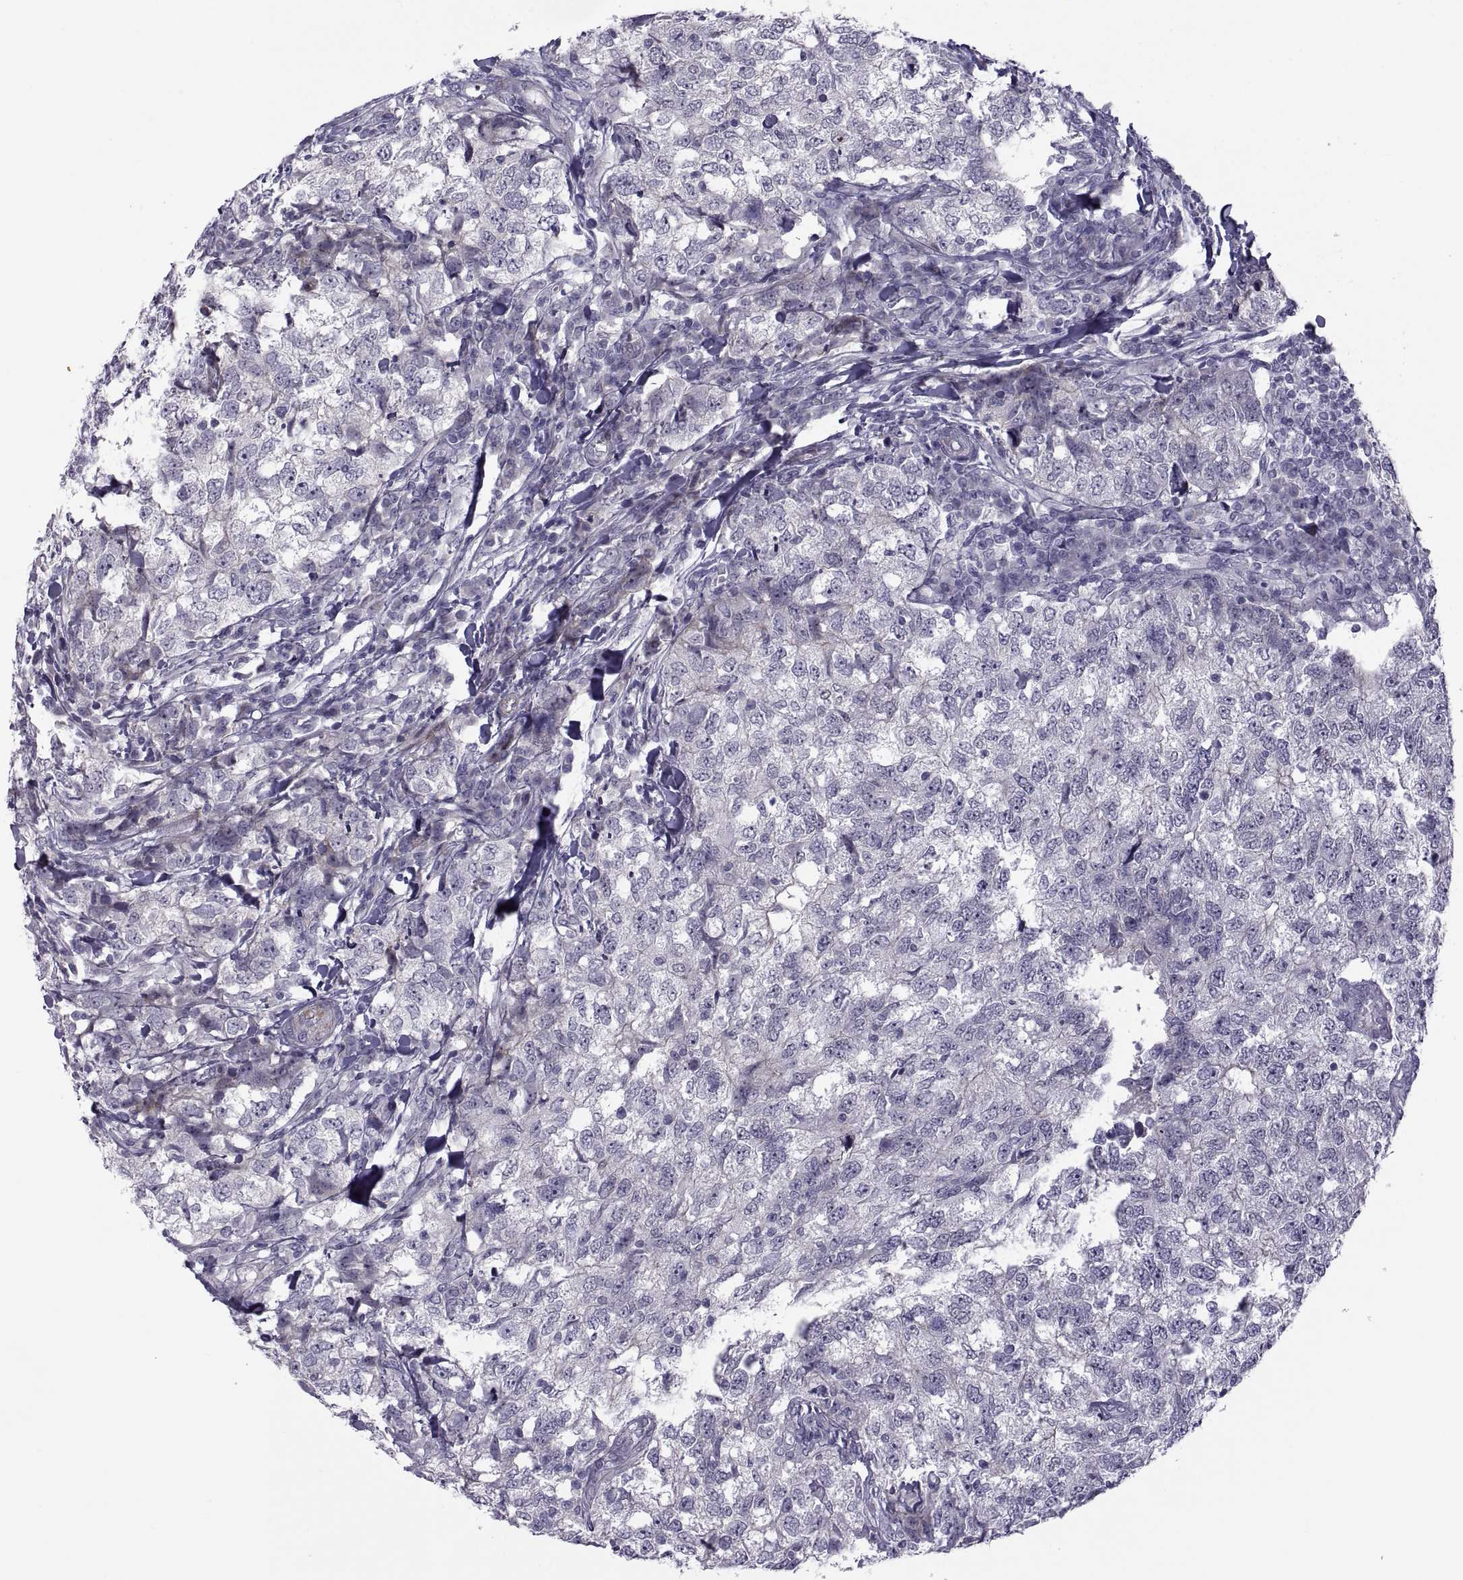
{"staining": {"intensity": "negative", "quantity": "none", "location": "none"}, "tissue": "breast cancer", "cell_type": "Tumor cells", "image_type": "cancer", "snomed": [{"axis": "morphology", "description": "Duct carcinoma"}, {"axis": "topography", "description": "Breast"}], "caption": "Infiltrating ductal carcinoma (breast) stained for a protein using IHC exhibits no positivity tumor cells.", "gene": "TMEM158", "patient": {"sex": "female", "age": 30}}